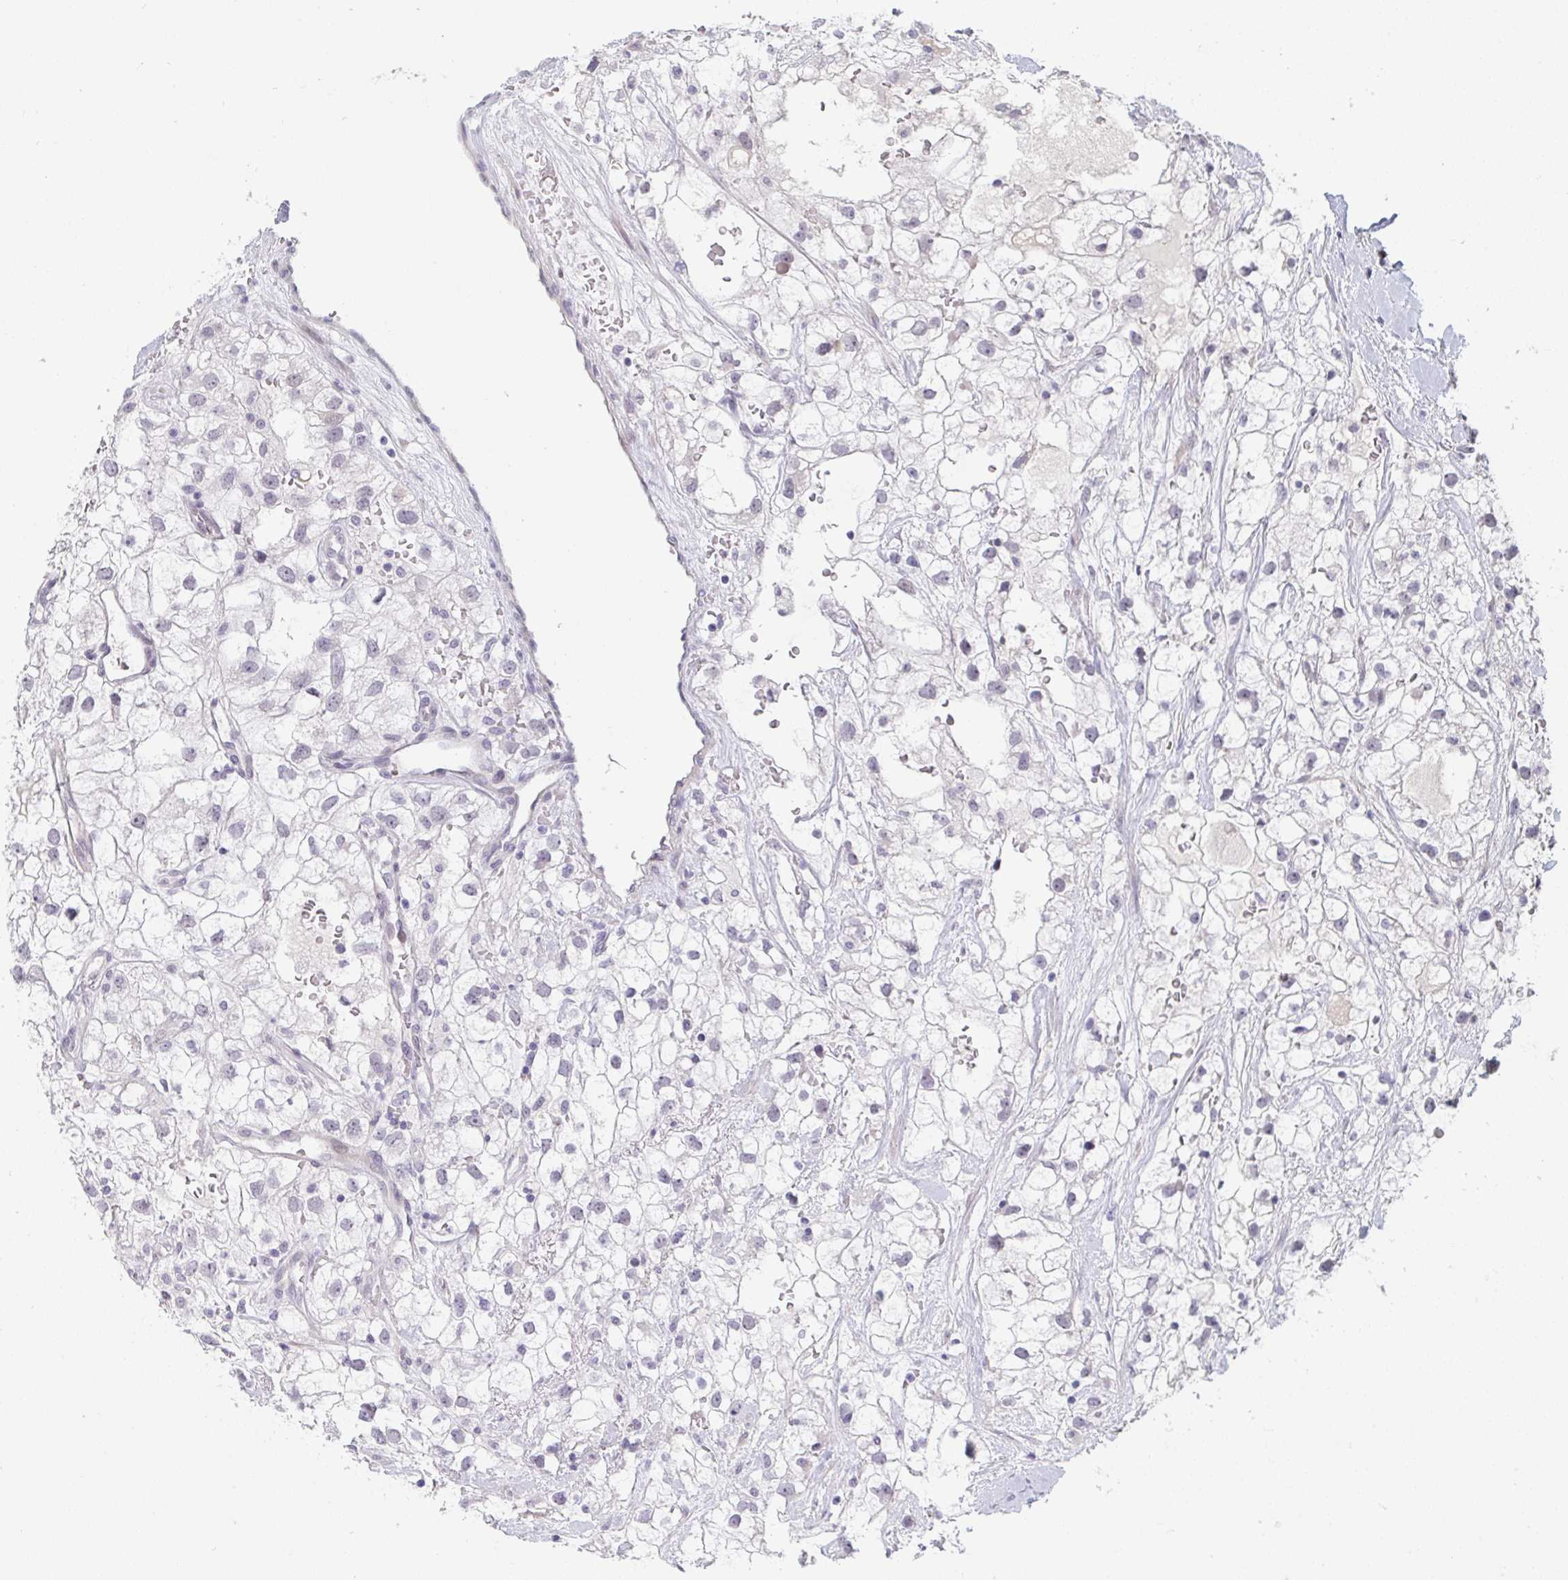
{"staining": {"intensity": "negative", "quantity": "none", "location": "none"}, "tissue": "renal cancer", "cell_type": "Tumor cells", "image_type": "cancer", "snomed": [{"axis": "morphology", "description": "Adenocarcinoma, NOS"}, {"axis": "topography", "description": "Kidney"}], "caption": "Tumor cells show no significant protein positivity in renal cancer (adenocarcinoma). (DAB (3,3'-diaminobenzidine) IHC visualized using brightfield microscopy, high magnification).", "gene": "TCEAL8", "patient": {"sex": "male", "age": 59}}